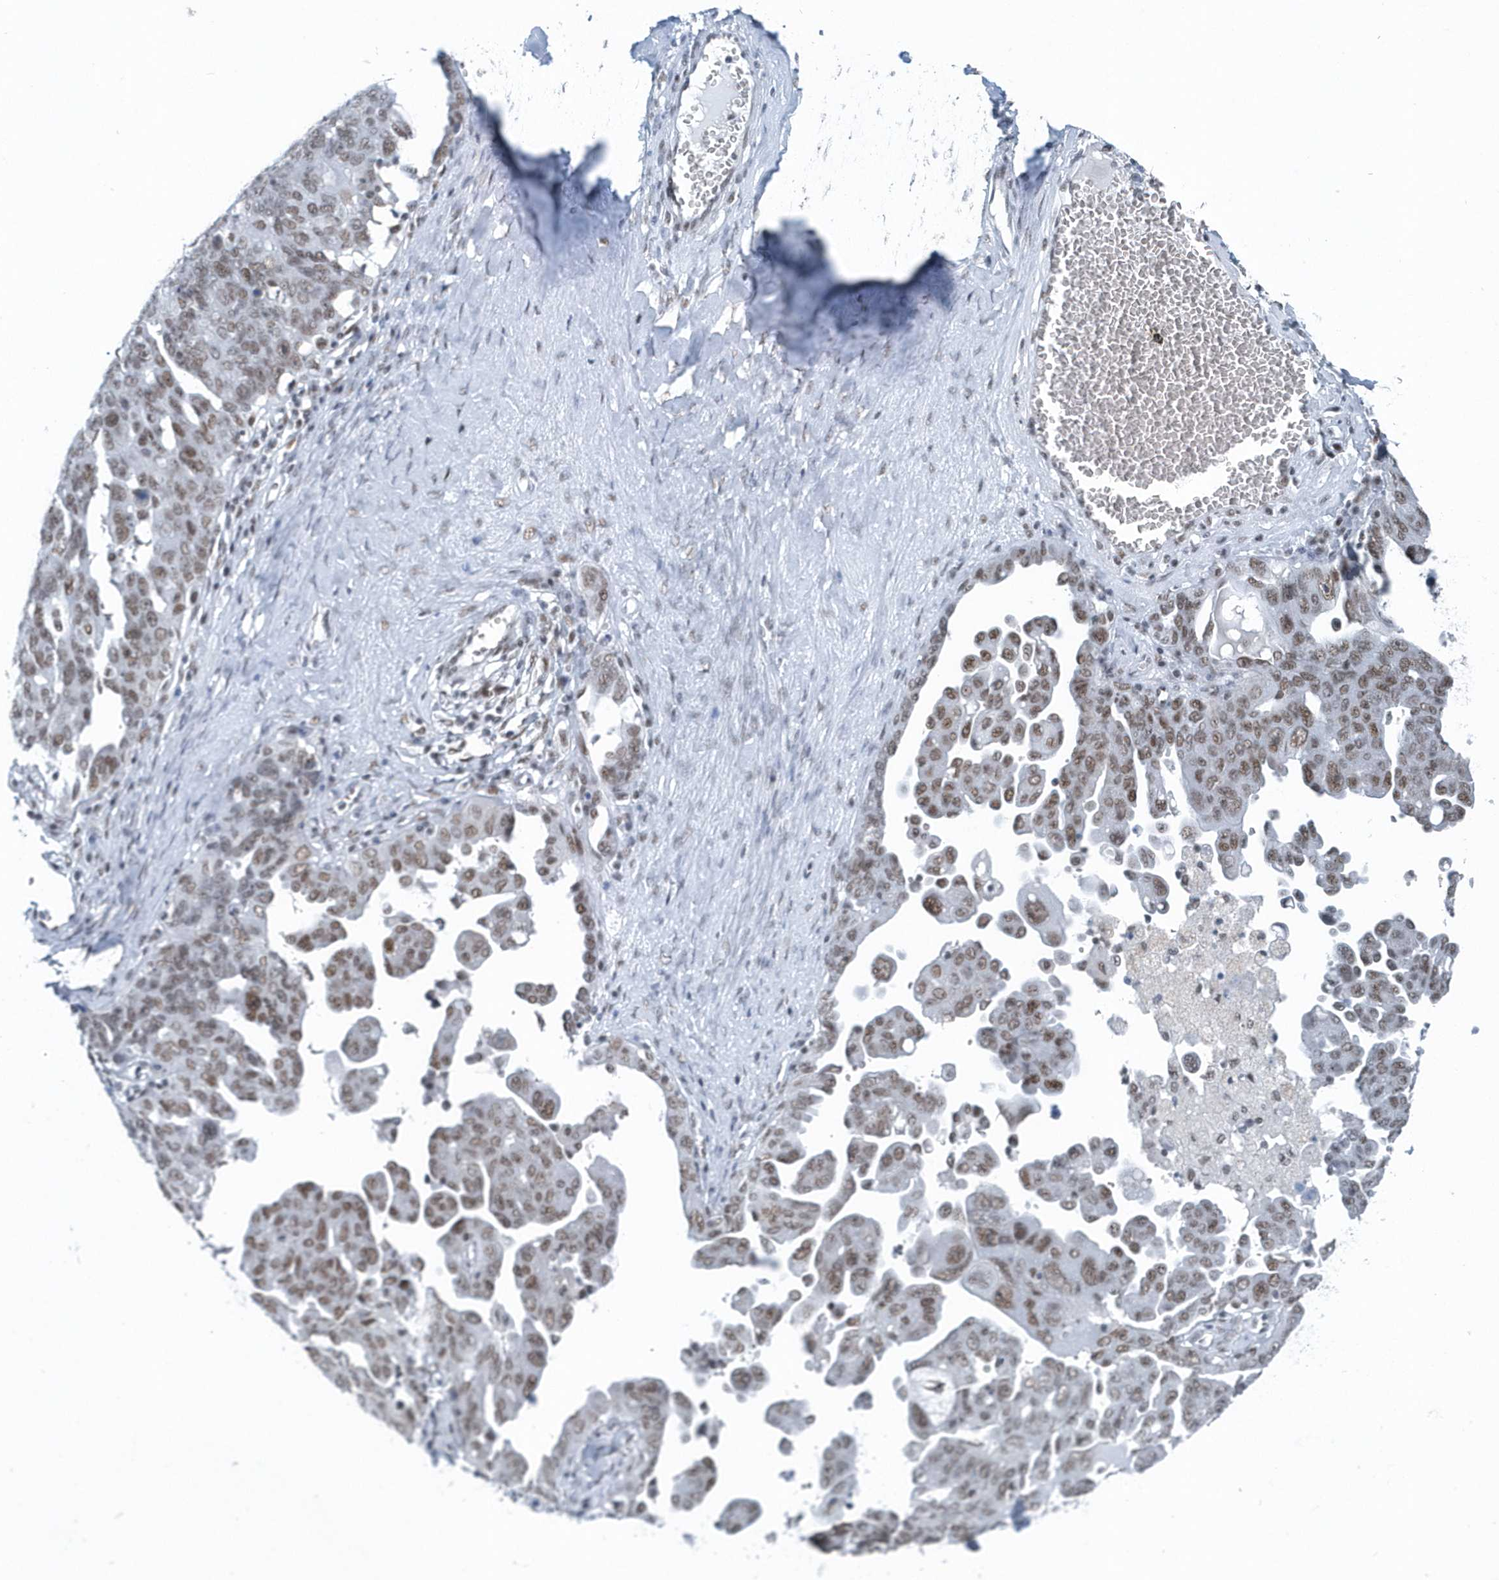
{"staining": {"intensity": "moderate", "quantity": ">75%", "location": "nuclear"}, "tissue": "ovarian cancer", "cell_type": "Tumor cells", "image_type": "cancer", "snomed": [{"axis": "morphology", "description": "Carcinoma, endometroid"}, {"axis": "topography", "description": "Ovary"}], "caption": "A brown stain highlights moderate nuclear expression of a protein in human ovarian endometroid carcinoma tumor cells.", "gene": "FIP1L1", "patient": {"sex": "female", "age": 62}}